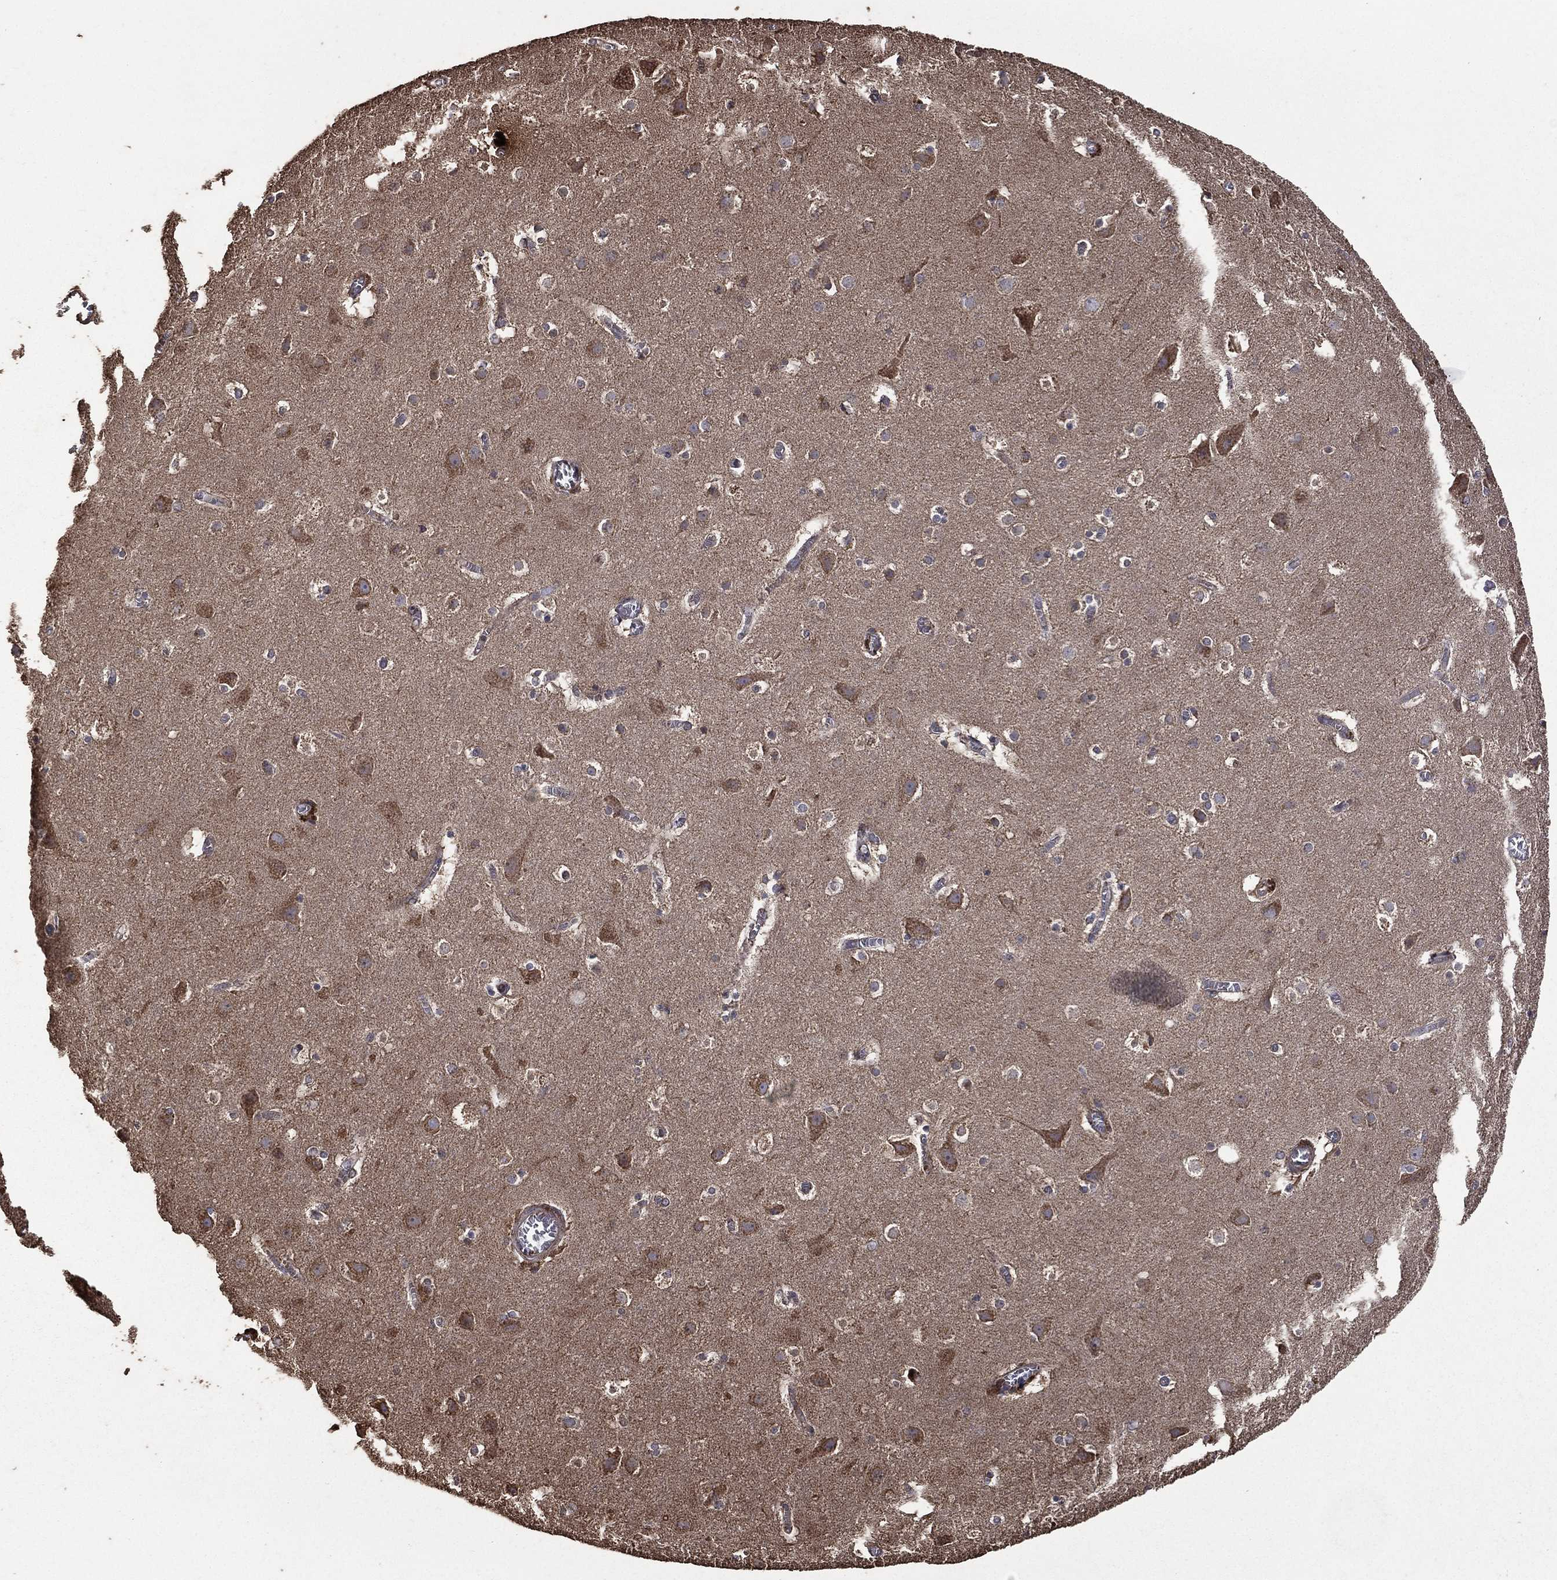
{"staining": {"intensity": "negative", "quantity": "none", "location": "none"}, "tissue": "cerebral cortex", "cell_type": "Endothelial cells", "image_type": "normal", "snomed": [{"axis": "morphology", "description": "Normal tissue, NOS"}, {"axis": "topography", "description": "Cerebral cortex"}], "caption": "The immunohistochemistry micrograph has no significant expression in endothelial cells of cerebral cortex. (DAB immunohistochemistry (IHC), high magnification).", "gene": "METTL27", "patient": {"sex": "male", "age": 59}}